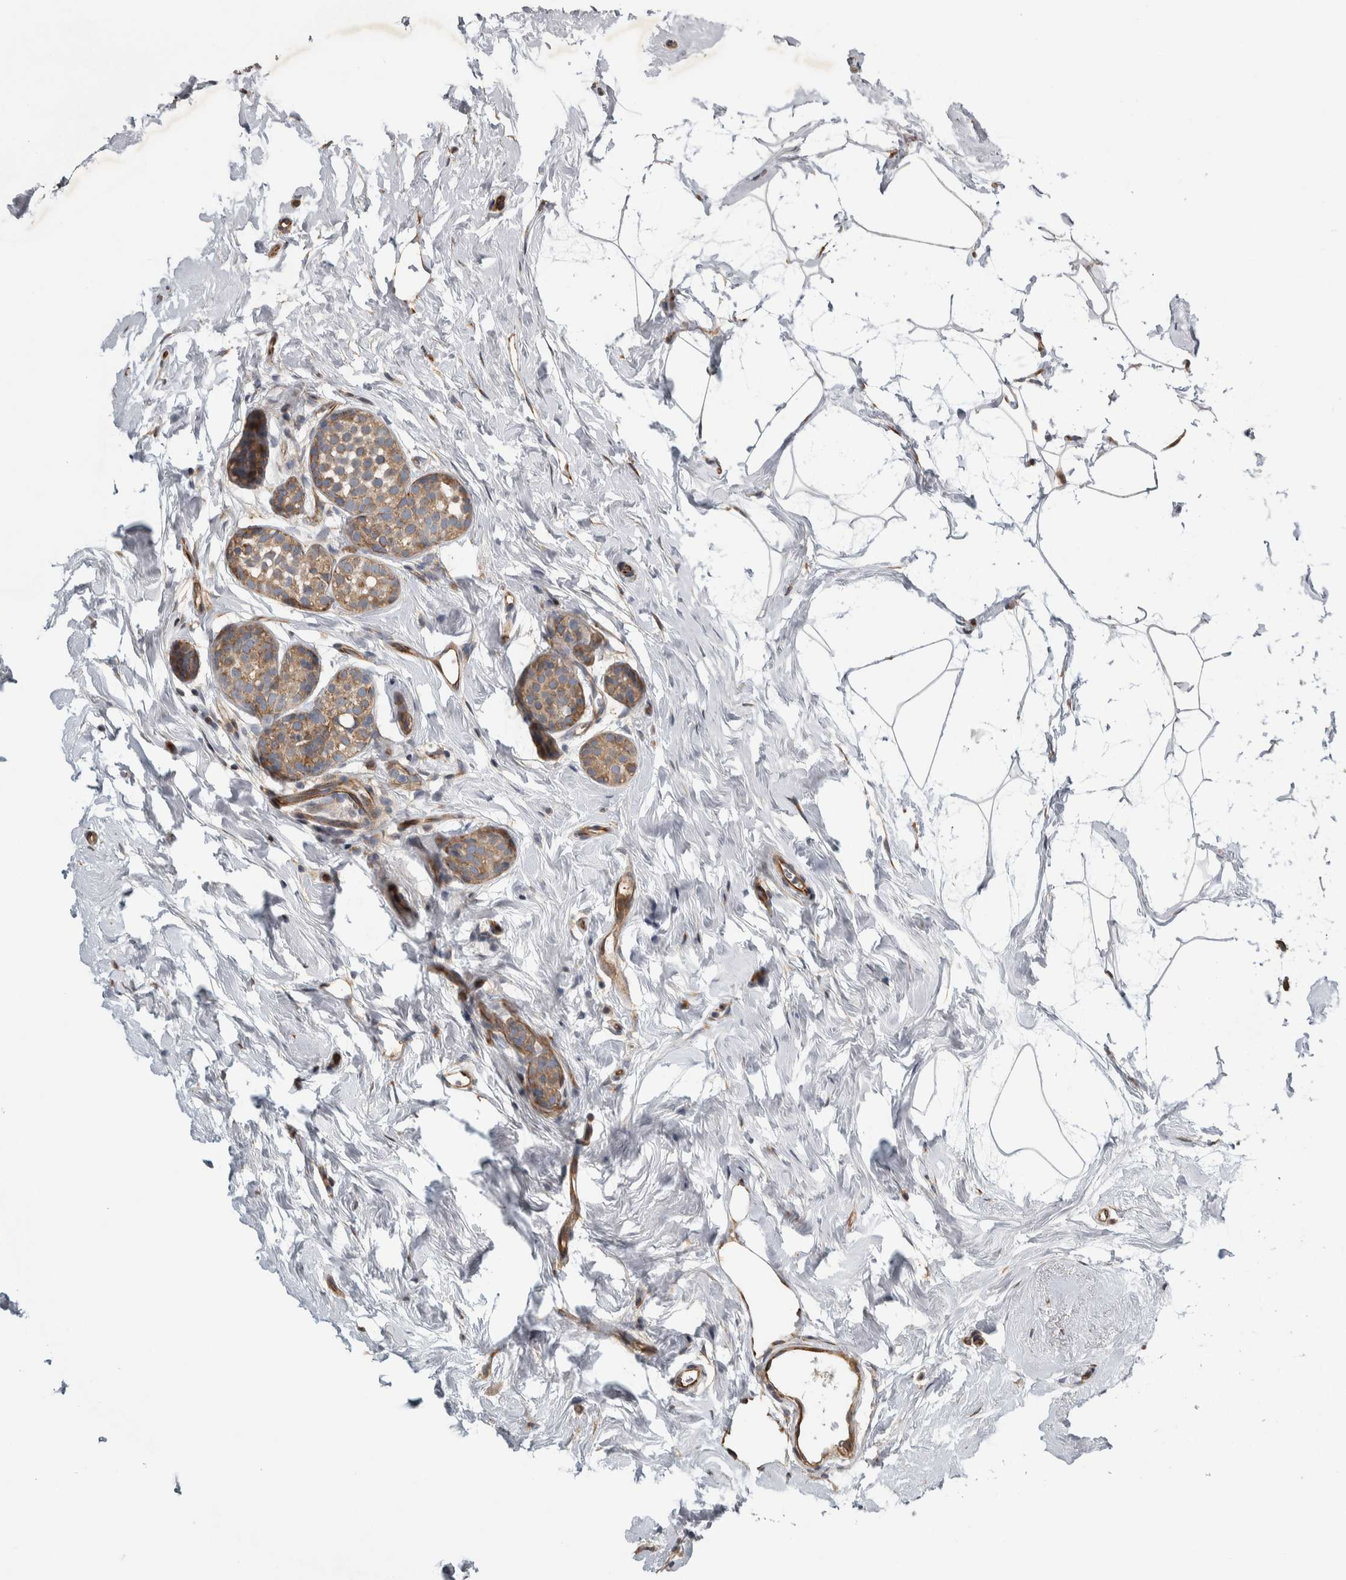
{"staining": {"intensity": "moderate", "quantity": ">75%", "location": "cytoplasmic/membranous"}, "tissue": "breast cancer", "cell_type": "Tumor cells", "image_type": "cancer", "snomed": [{"axis": "morphology", "description": "Duct carcinoma"}, {"axis": "topography", "description": "Breast"}], "caption": "IHC photomicrograph of neoplastic tissue: human breast cancer stained using immunohistochemistry exhibits medium levels of moderate protein expression localized specifically in the cytoplasmic/membranous of tumor cells, appearing as a cytoplasmic/membranous brown color.", "gene": "NT5C2", "patient": {"sex": "female", "age": 55}}